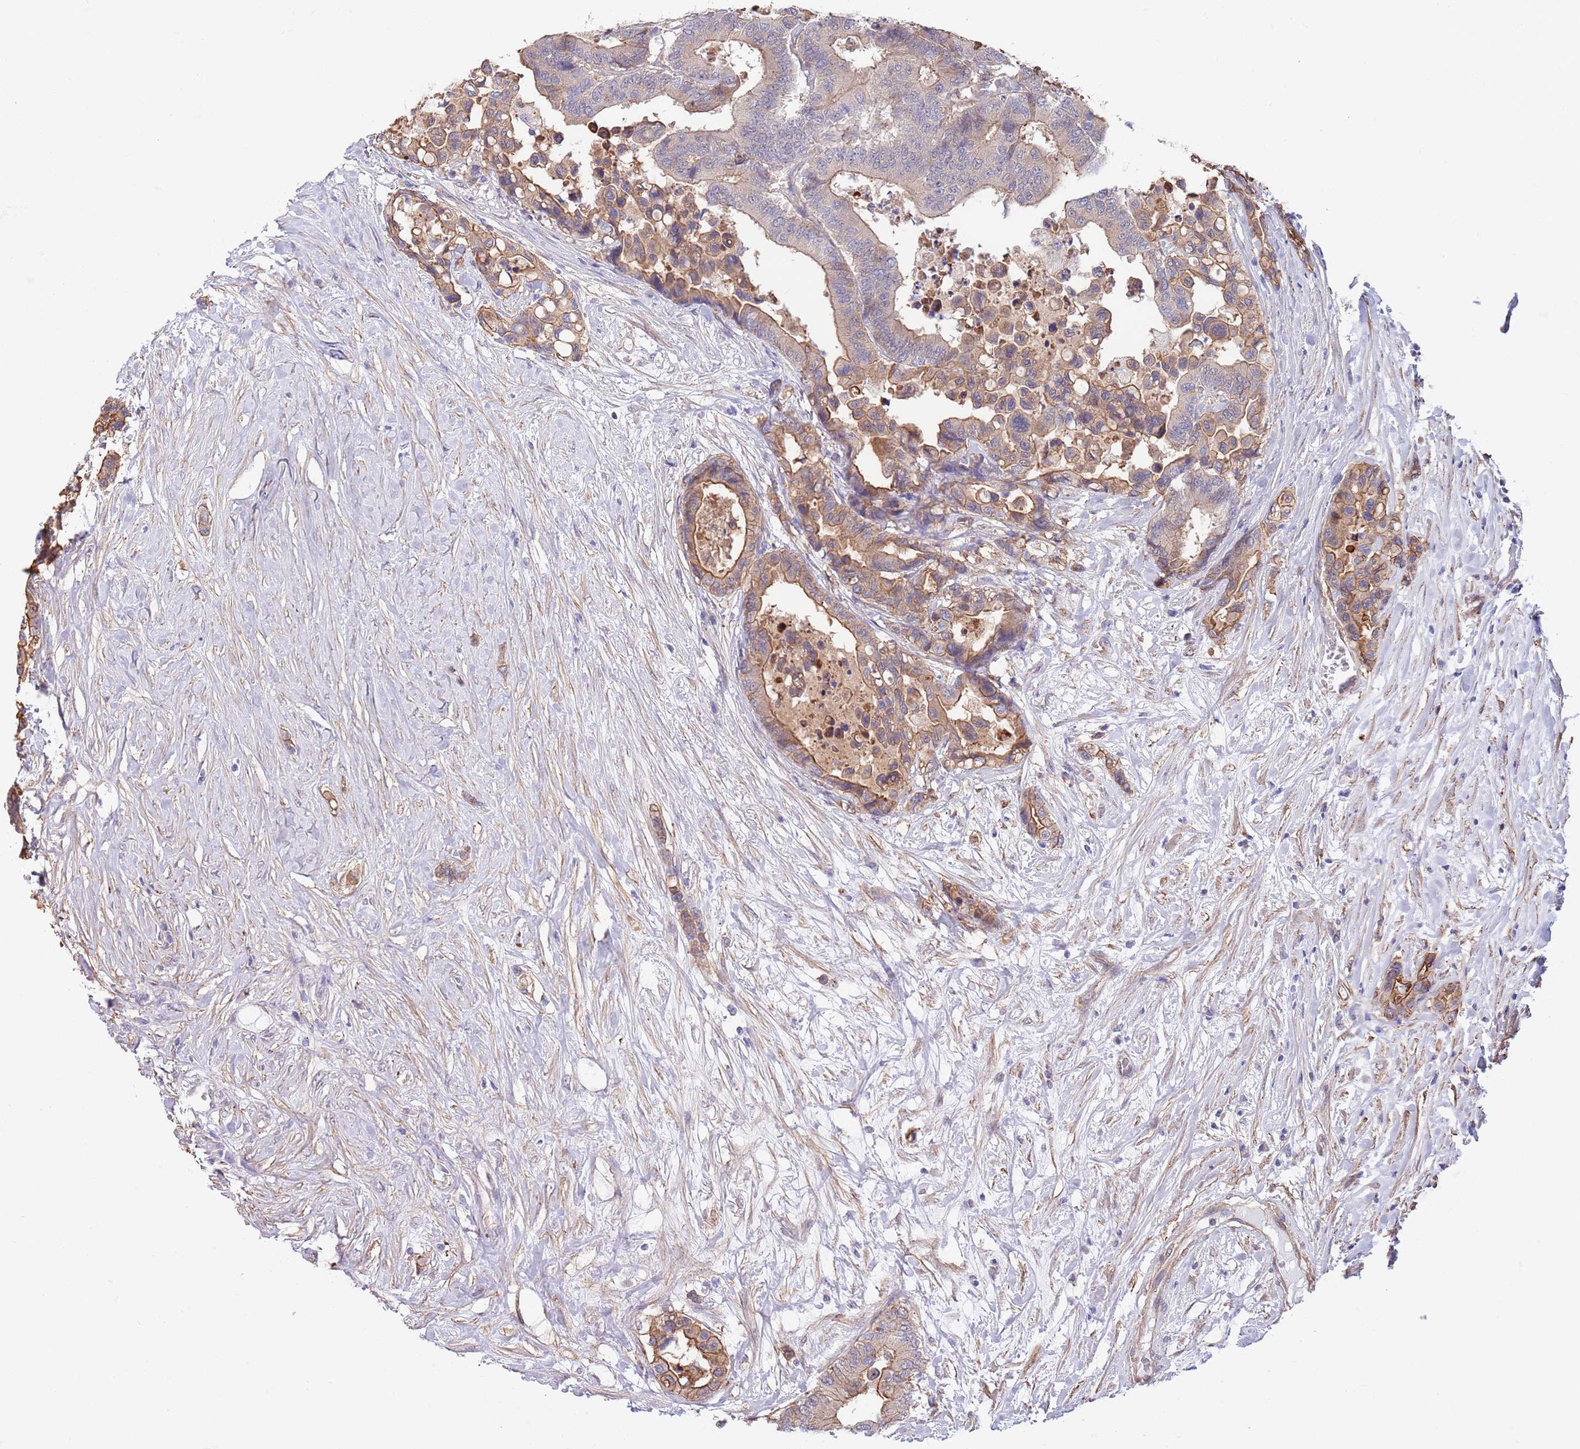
{"staining": {"intensity": "moderate", "quantity": ">75%", "location": "cytoplasmic/membranous"}, "tissue": "colorectal cancer", "cell_type": "Tumor cells", "image_type": "cancer", "snomed": [{"axis": "morphology", "description": "Normal tissue, NOS"}, {"axis": "morphology", "description": "Adenocarcinoma, NOS"}, {"axis": "topography", "description": "Colon"}], "caption": "Protein expression analysis of human colorectal cancer (adenocarcinoma) reveals moderate cytoplasmic/membranous expression in about >75% of tumor cells.", "gene": "BPNT1", "patient": {"sex": "male", "age": 82}}